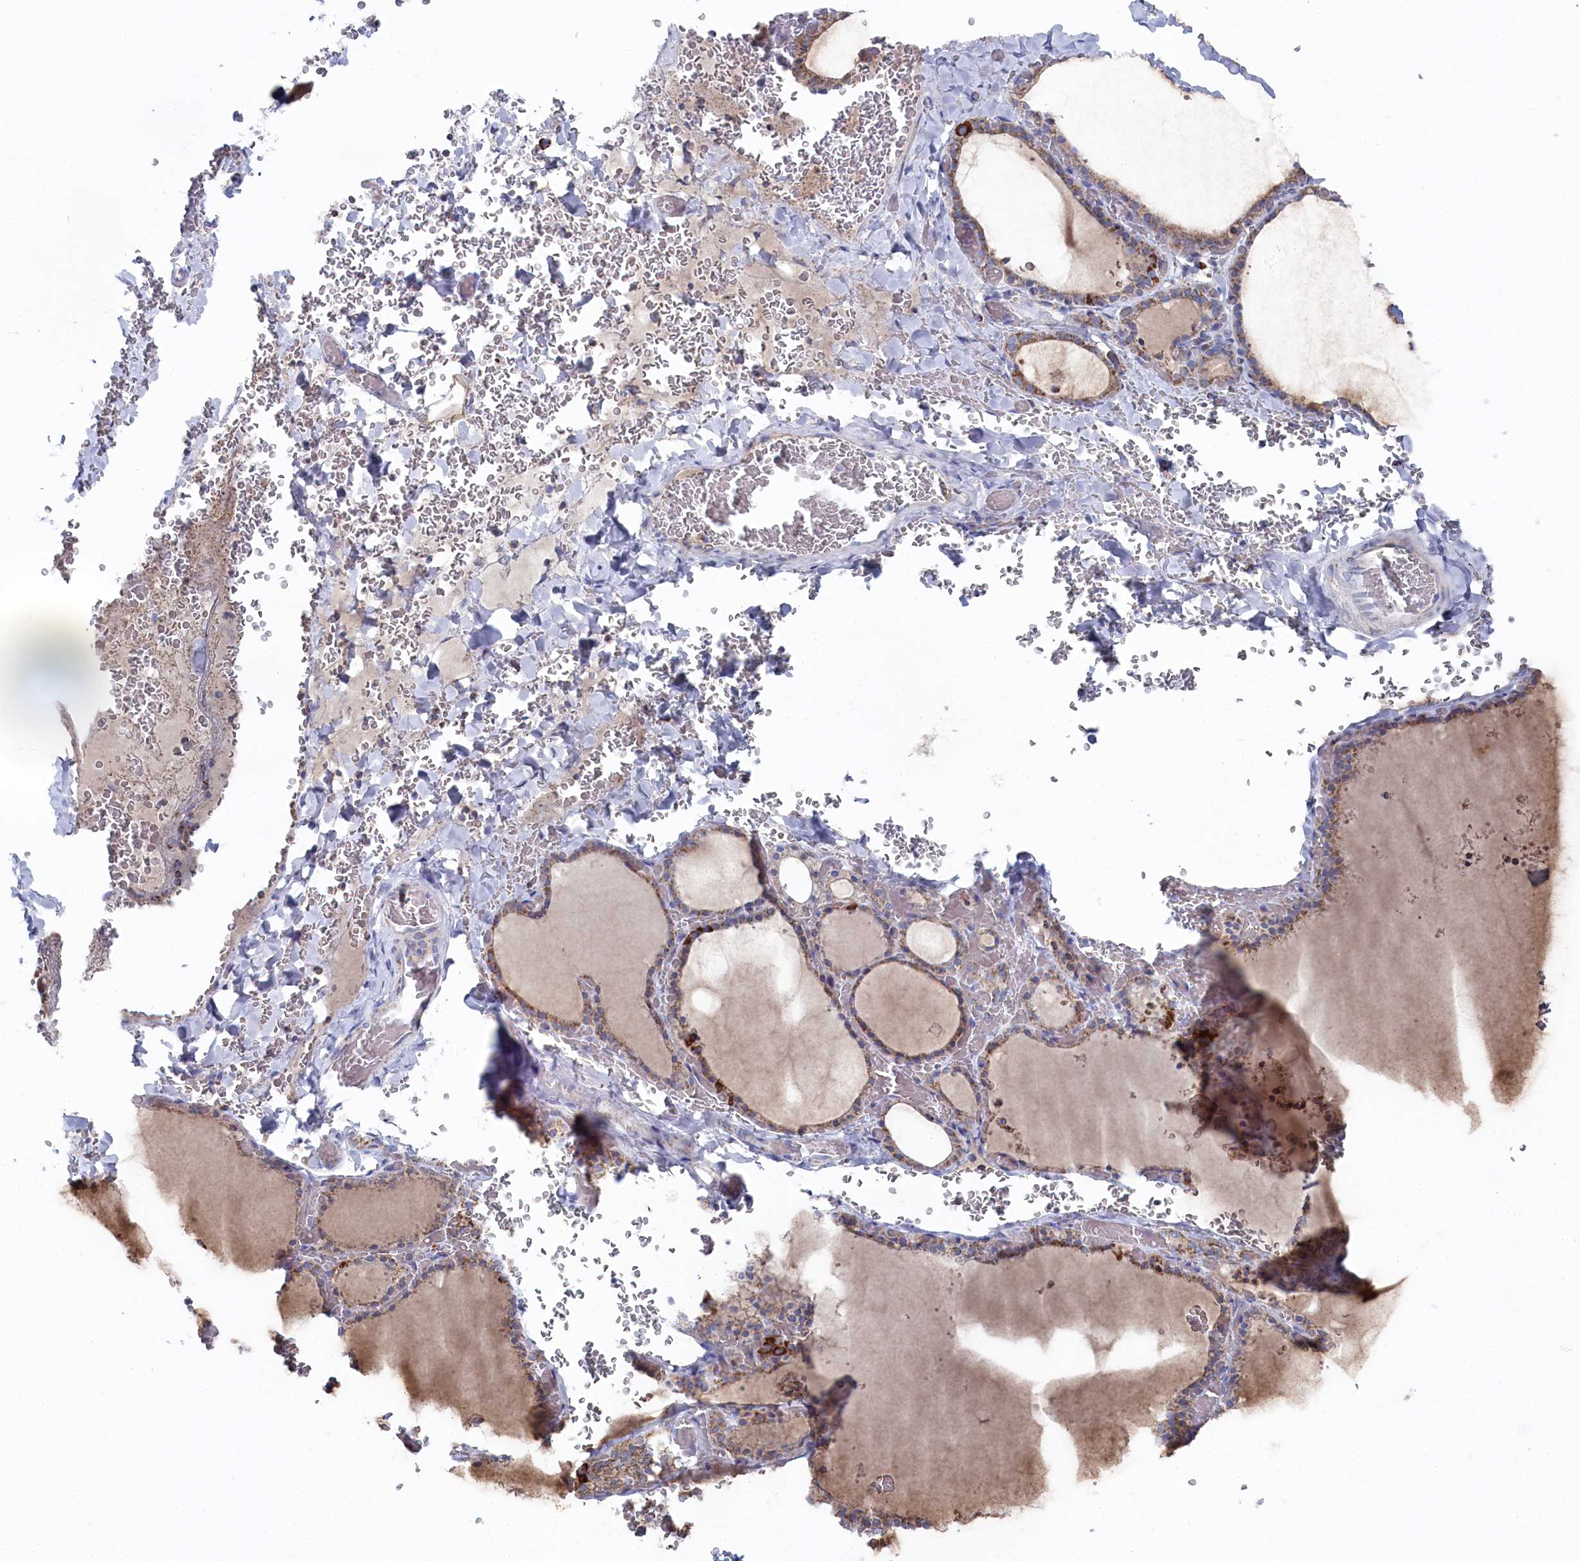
{"staining": {"intensity": "moderate", "quantity": "25%-75%", "location": "cytoplasmic/membranous"}, "tissue": "thyroid gland", "cell_type": "Glandular cells", "image_type": "normal", "snomed": [{"axis": "morphology", "description": "Normal tissue, NOS"}, {"axis": "topography", "description": "Thyroid gland"}], "caption": "Thyroid gland stained with DAB (3,3'-diaminobenzidine) IHC reveals medium levels of moderate cytoplasmic/membranous positivity in about 25%-75% of glandular cells. Using DAB (brown) and hematoxylin (blue) stains, captured at high magnification using brightfield microscopy.", "gene": "GLS2", "patient": {"sex": "female", "age": 39}}